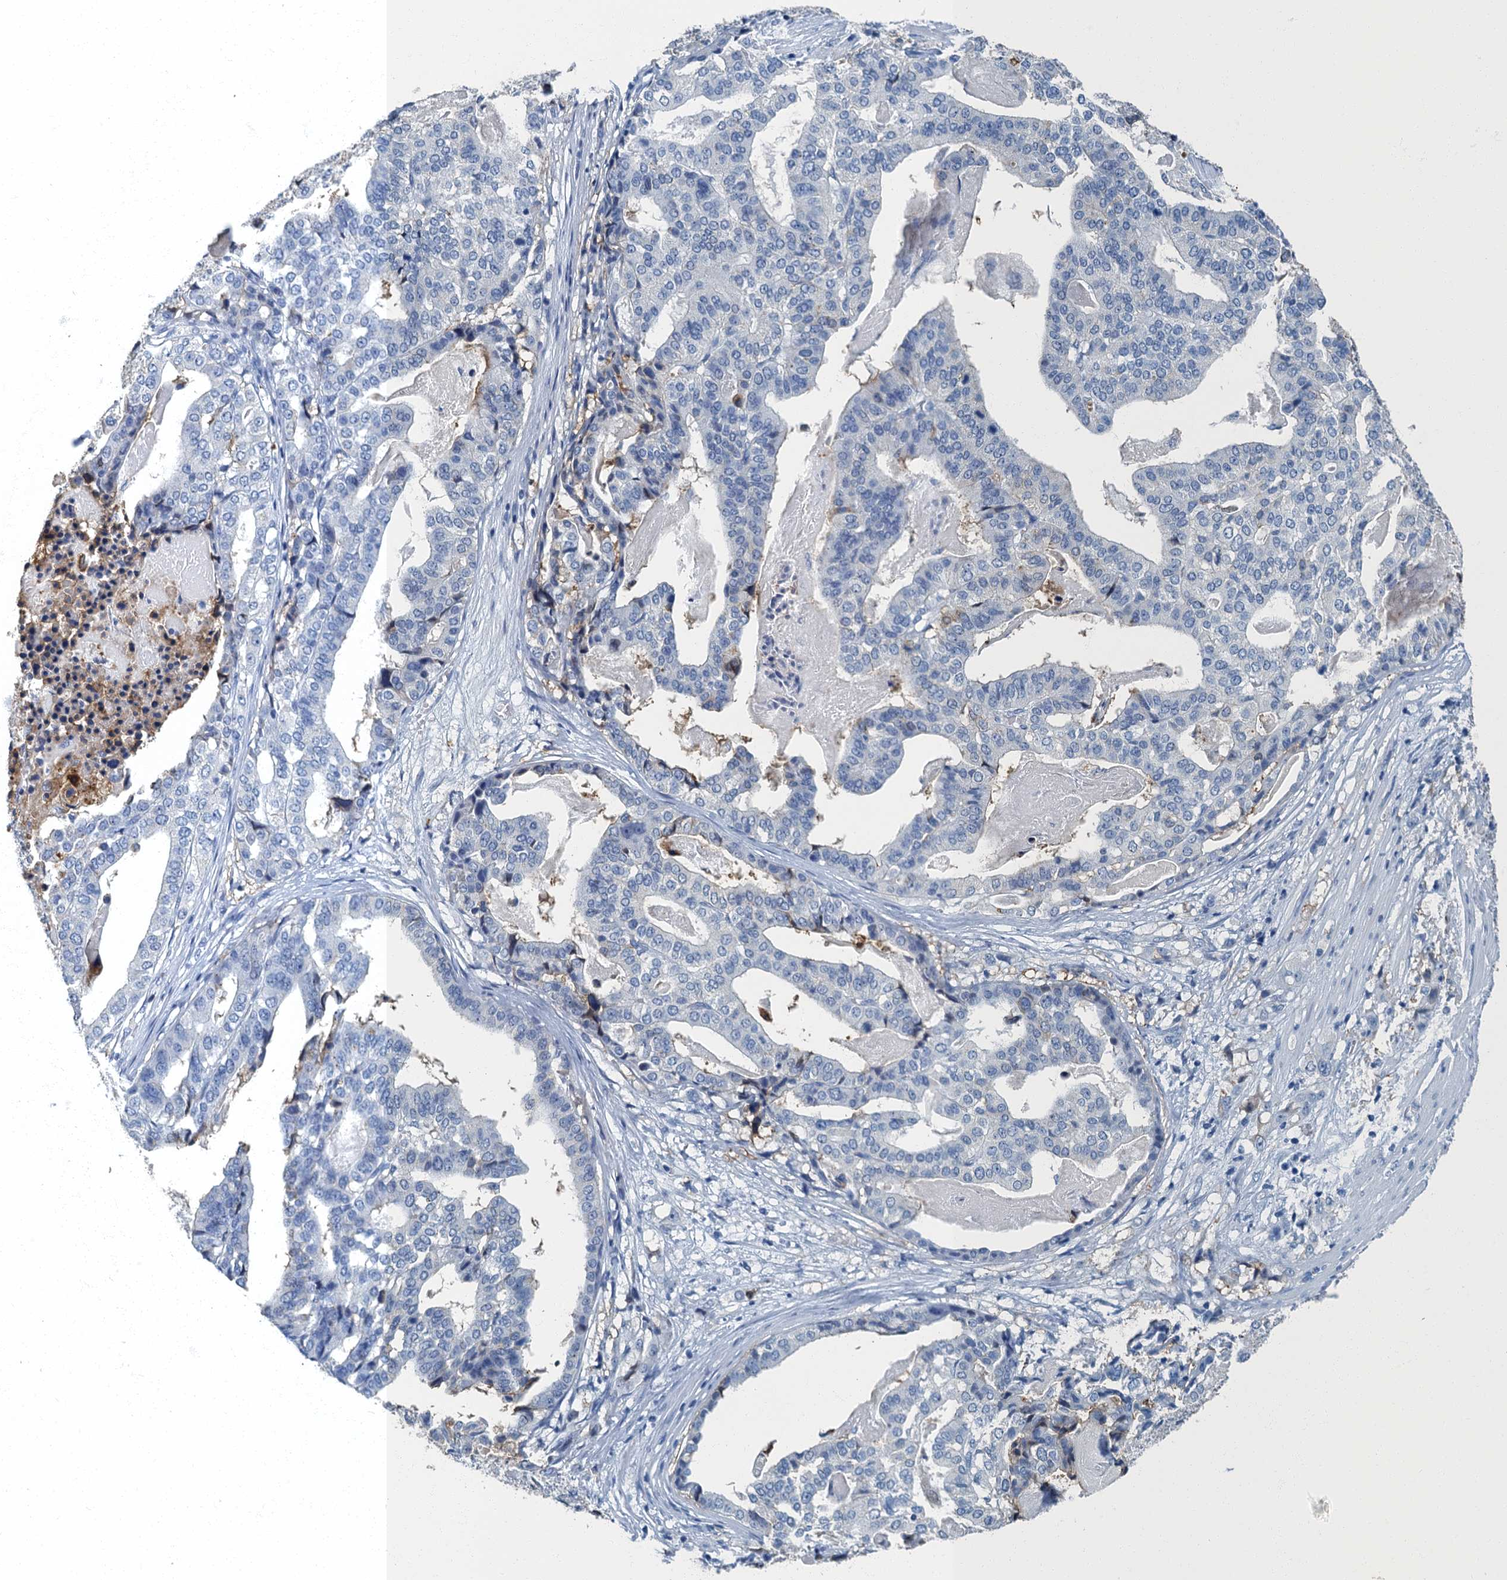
{"staining": {"intensity": "negative", "quantity": "none", "location": "none"}, "tissue": "stomach cancer", "cell_type": "Tumor cells", "image_type": "cancer", "snomed": [{"axis": "morphology", "description": "Adenocarcinoma, NOS"}, {"axis": "topography", "description": "Stomach"}], "caption": "Photomicrograph shows no protein expression in tumor cells of adenocarcinoma (stomach) tissue. Brightfield microscopy of IHC stained with DAB (3,3'-diaminobenzidine) (brown) and hematoxylin (blue), captured at high magnification.", "gene": "GADL1", "patient": {"sex": "male", "age": 48}}